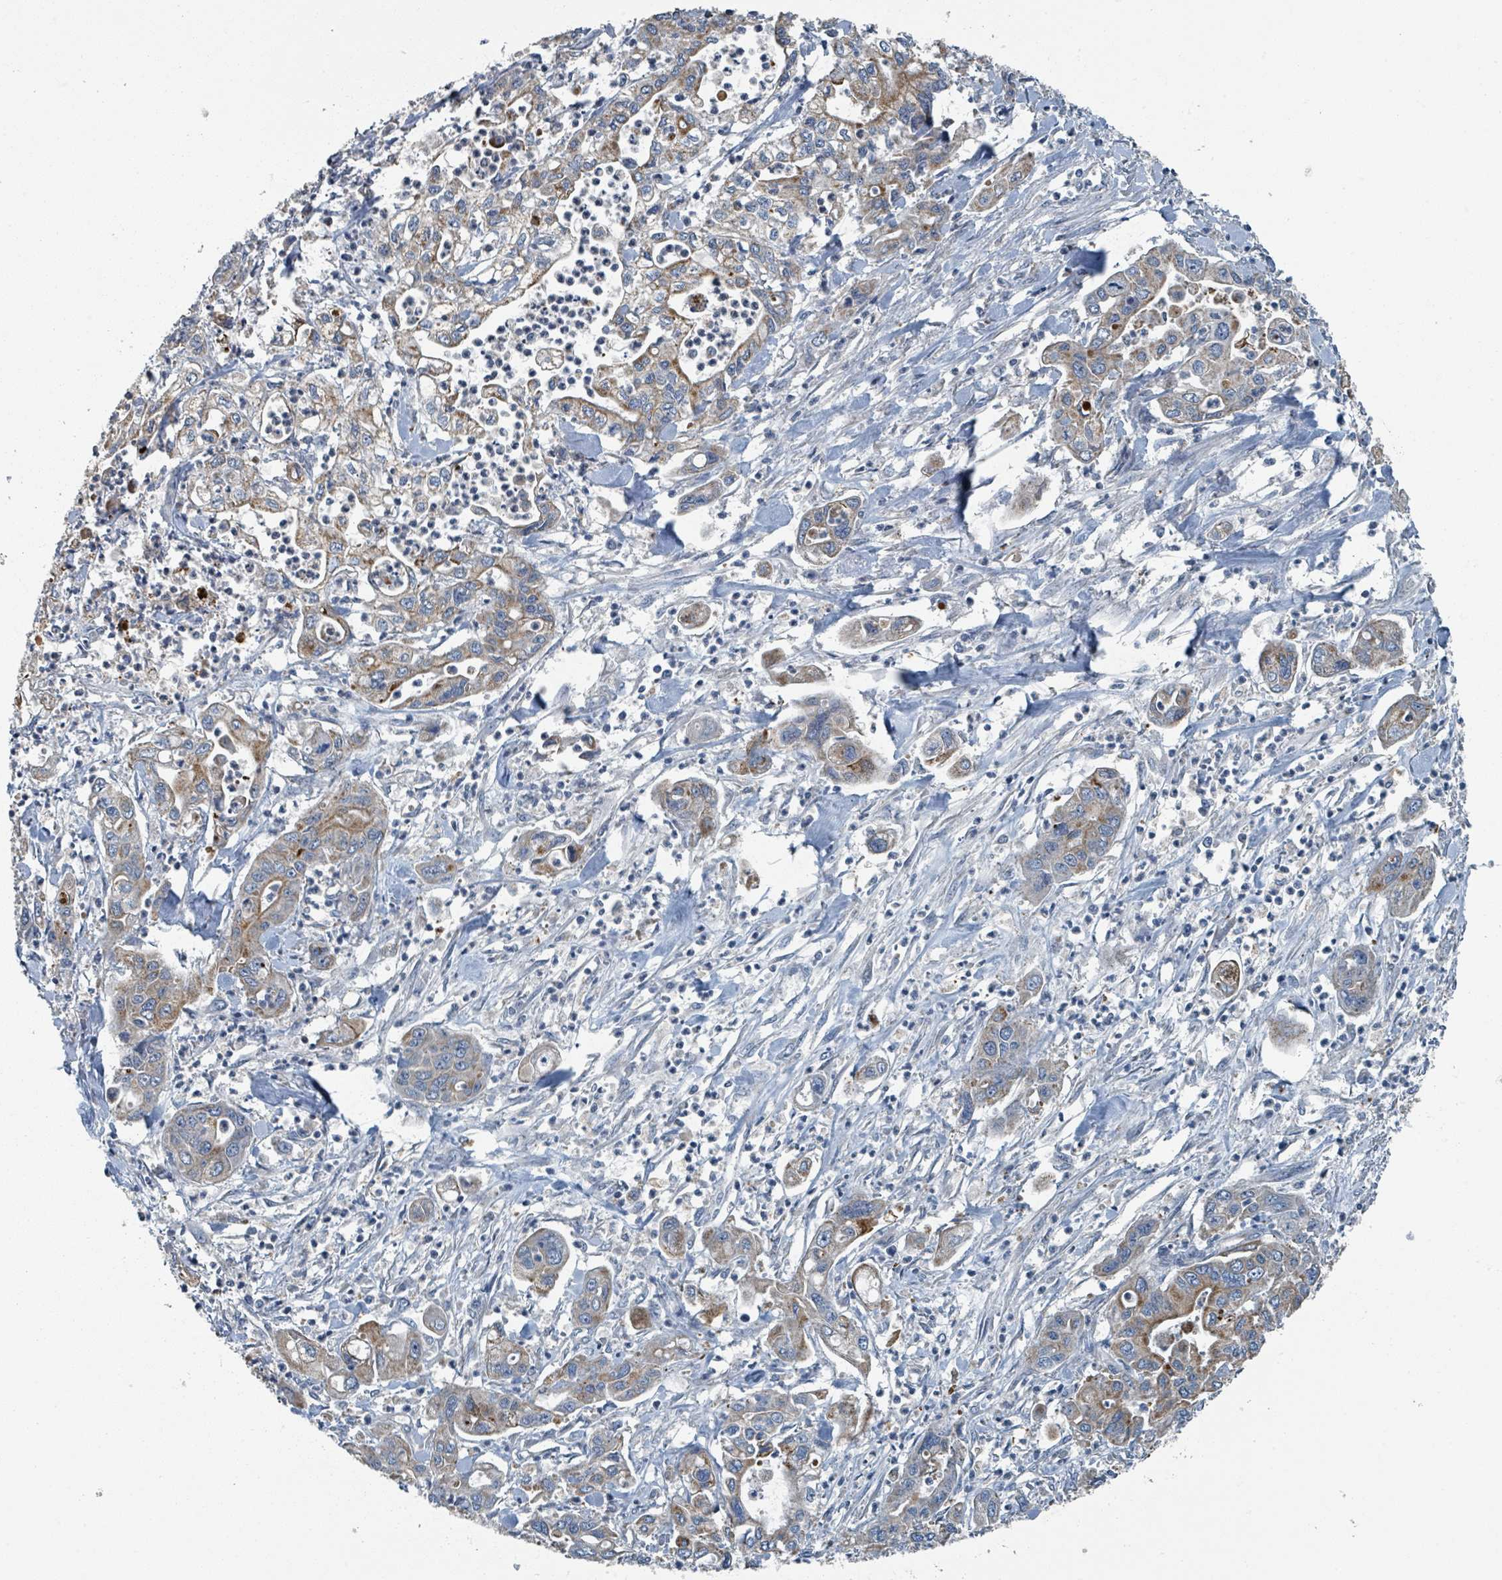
{"staining": {"intensity": "moderate", "quantity": "25%-75%", "location": "cytoplasmic/membranous"}, "tissue": "pancreatic cancer", "cell_type": "Tumor cells", "image_type": "cancer", "snomed": [{"axis": "morphology", "description": "Adenocarcinoma, NOS"}, {"axis": "topography", "description": "Pancreas"}], "caption": "Adenocarcinoma (pancreatic) stained for a protein (brown) exhibits moderate cytoplasmic/membranous positive expression in approximately 25%-75% of tumor cells.", "gene": "DIPK2A", "patient": {"sex": "male", "age": 62}}